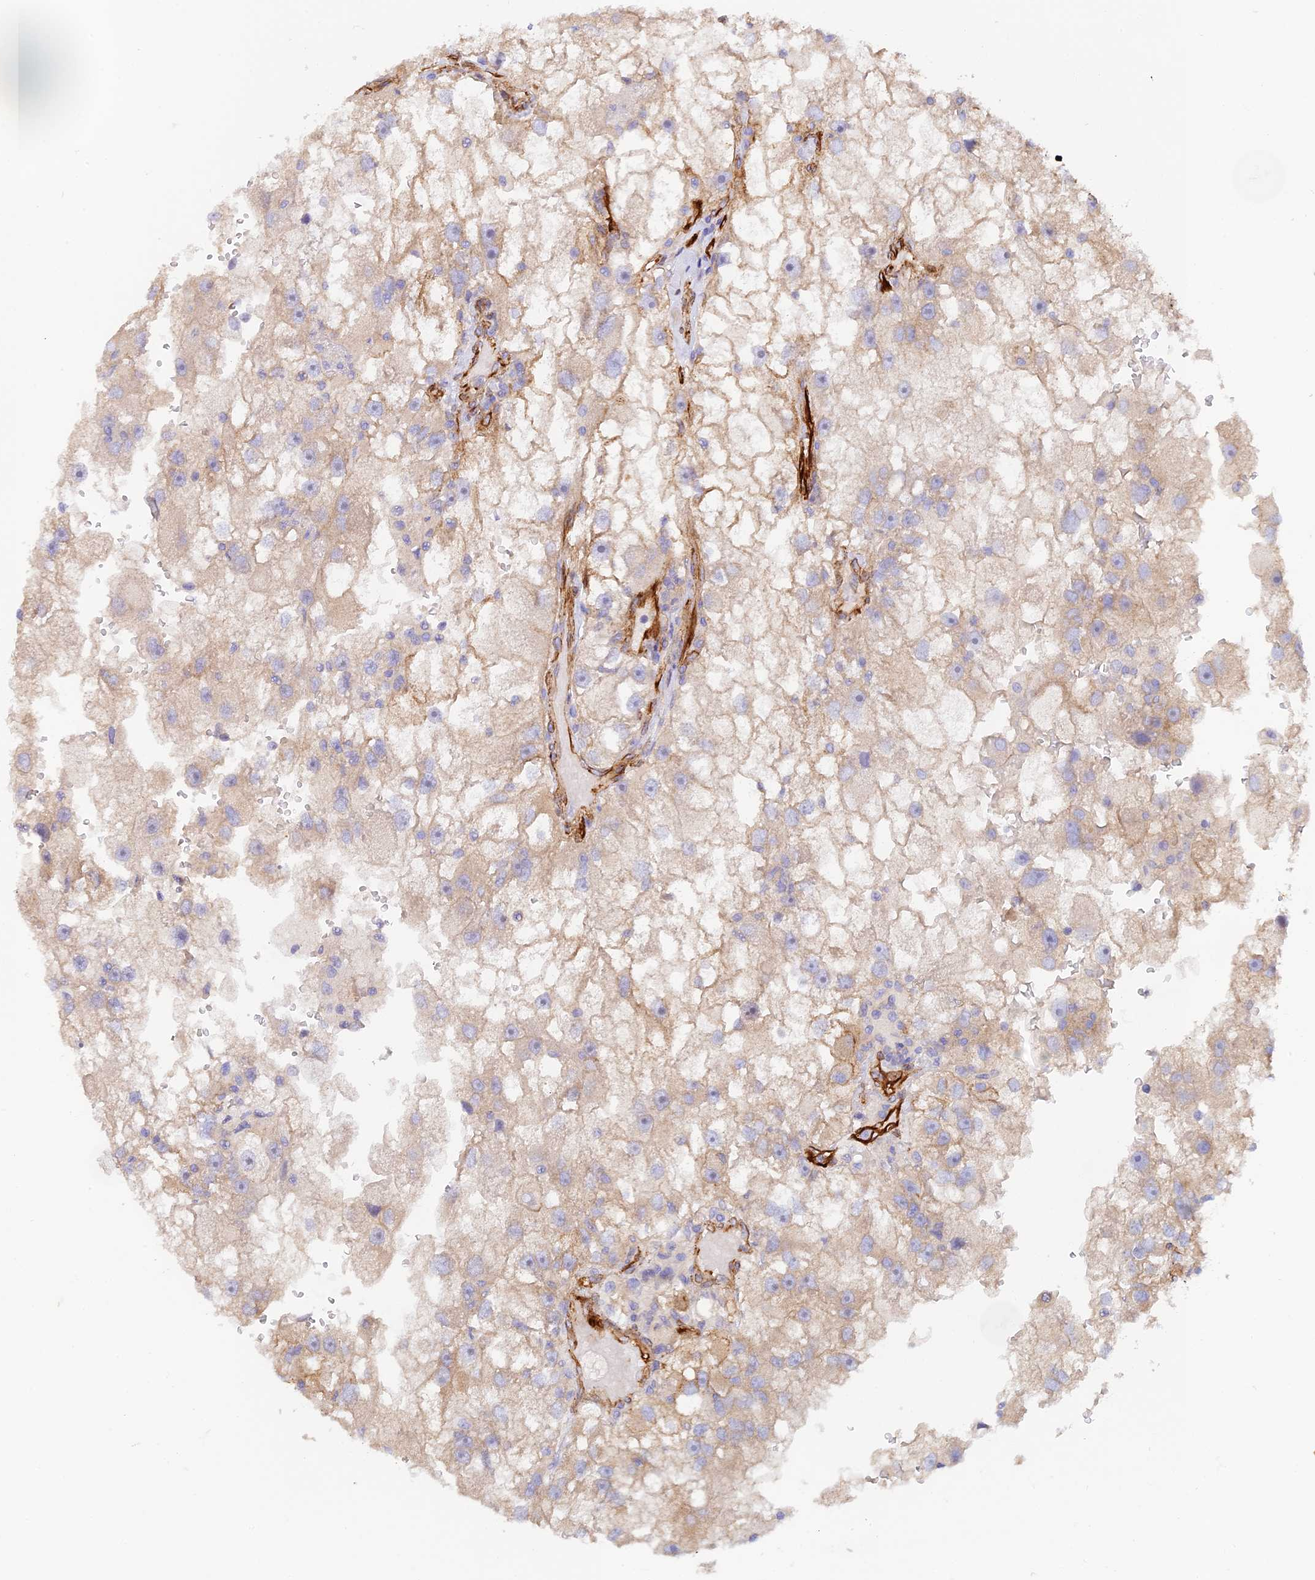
{"staining": {"intensity": "weak", "quantity": "25%-75%", "location": "cytoplasmic/membranous"}, "tissue": "renal cancer", "cell_type": "Tumor cells", "image_type": "cancer", "snomed": [{"axis": "morphology", "description": "Adenocarcinoma, NOS"}, {"axis": "topography", "description": "Kidney"}], "caption": "Protein analysis of renal cancer tissue shows weak cytoplasmic/membranous positivity in about 25%-75% of tumor cells.", "gene": "MYO9A", "patient": {"sex": "male", "age": 63}}